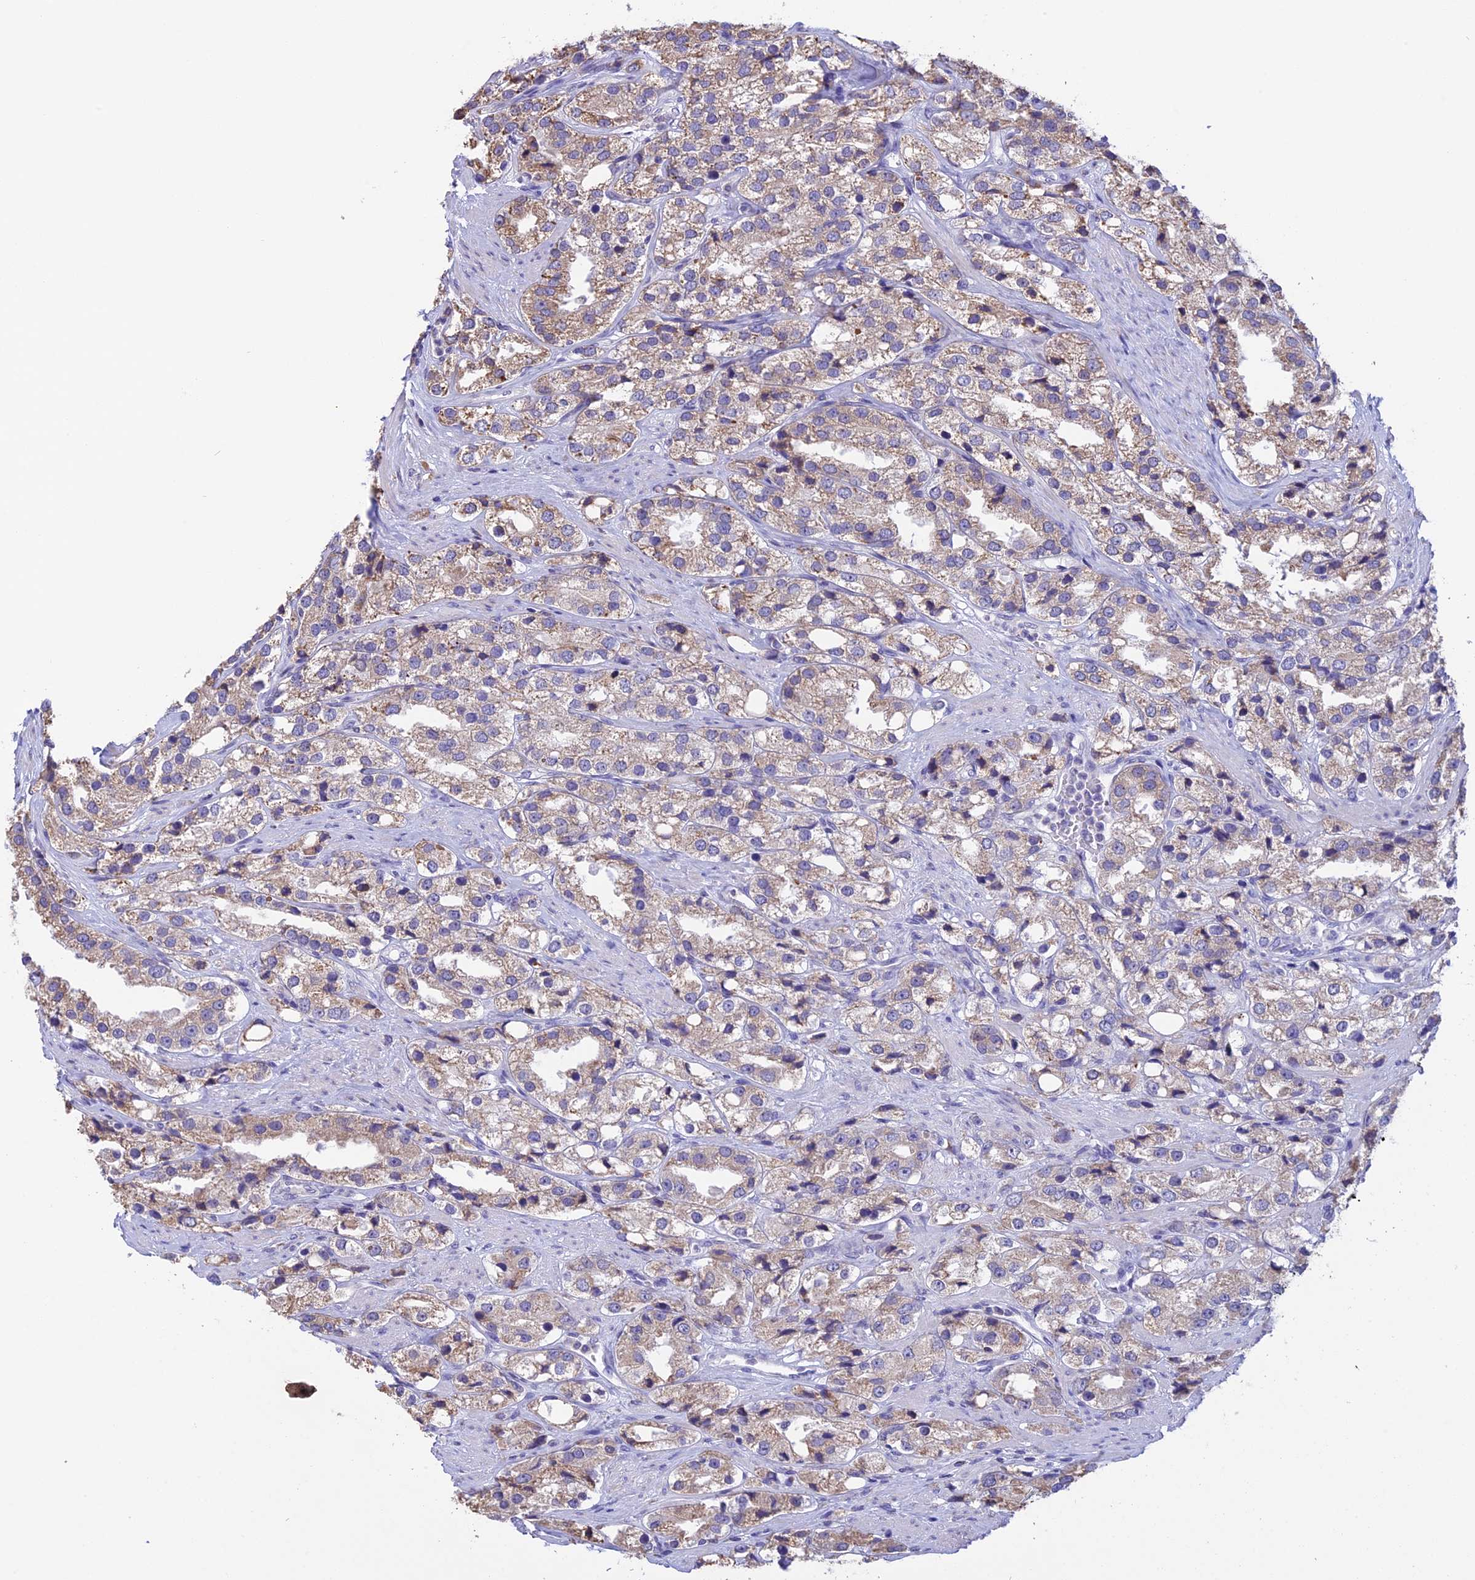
{"staining": {"intensity": "weak", "quantity": "25%-75%", "location": "cytoplasmic/membranous"}, "tissue": "prostate cancer", "cell_type": "Tumor cells", "image_type": "cancer", "snomed": [{"axis": "morphology", "description": "Adenocarcinoma, NOS"}, {"axis": "topography", "description": "Prostate"}], "caption": "Weak cytoplasmic/membranous protein staining is appreciated in approximately 25%-75% of tumor cells in prostate cancer (adenocarcinoma).", "gene": "DMRTA2", "patient": {"sex": "male", "age": 79}}